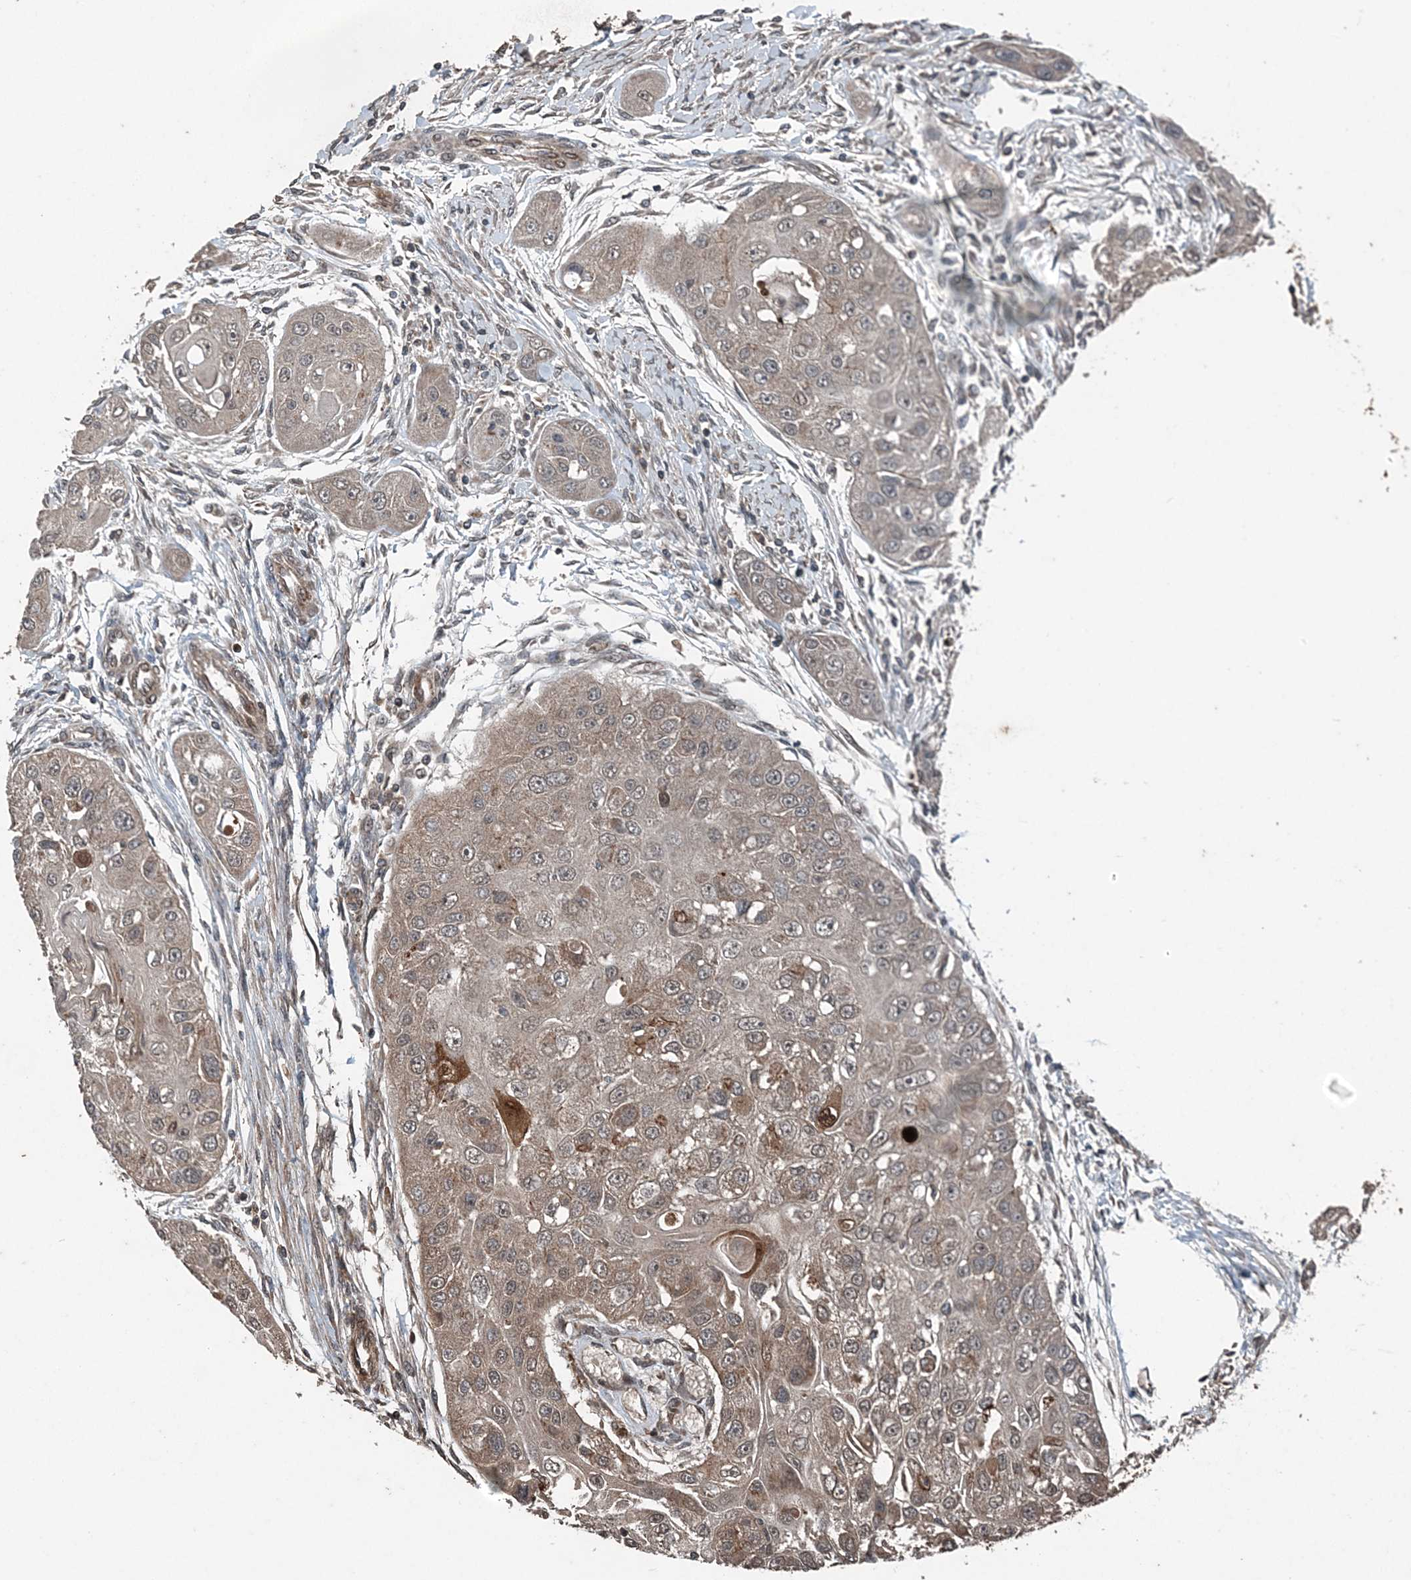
{"staining": {"intensity": "weak", "quantity": "<25%", "location": "cytoplasmic/membranous"}, "tissue": "head and neck cancer", "cell_type": "Tumor cells", "image_type": "cancer", "snomed": [{"axis": "morphology", "description": "Normal tissue, NOS"}, {"axis": "morphology", "description": "Squamous cell carcinoma, NOS"}, {"axis": "topography", "description": "Skeletal muscle"}, {"axis": "topography", "description": "Head-Neck"}], "caption": "Immunohistochemical staining of head and neck squamous cell carcinoma exhibits no significant staining in tumor cells. (Brightfield microscopy of DAB immunohistochemistry at high magnification).", "gene": "CFL1", "patient": {"sex": "male", "age": 51}}